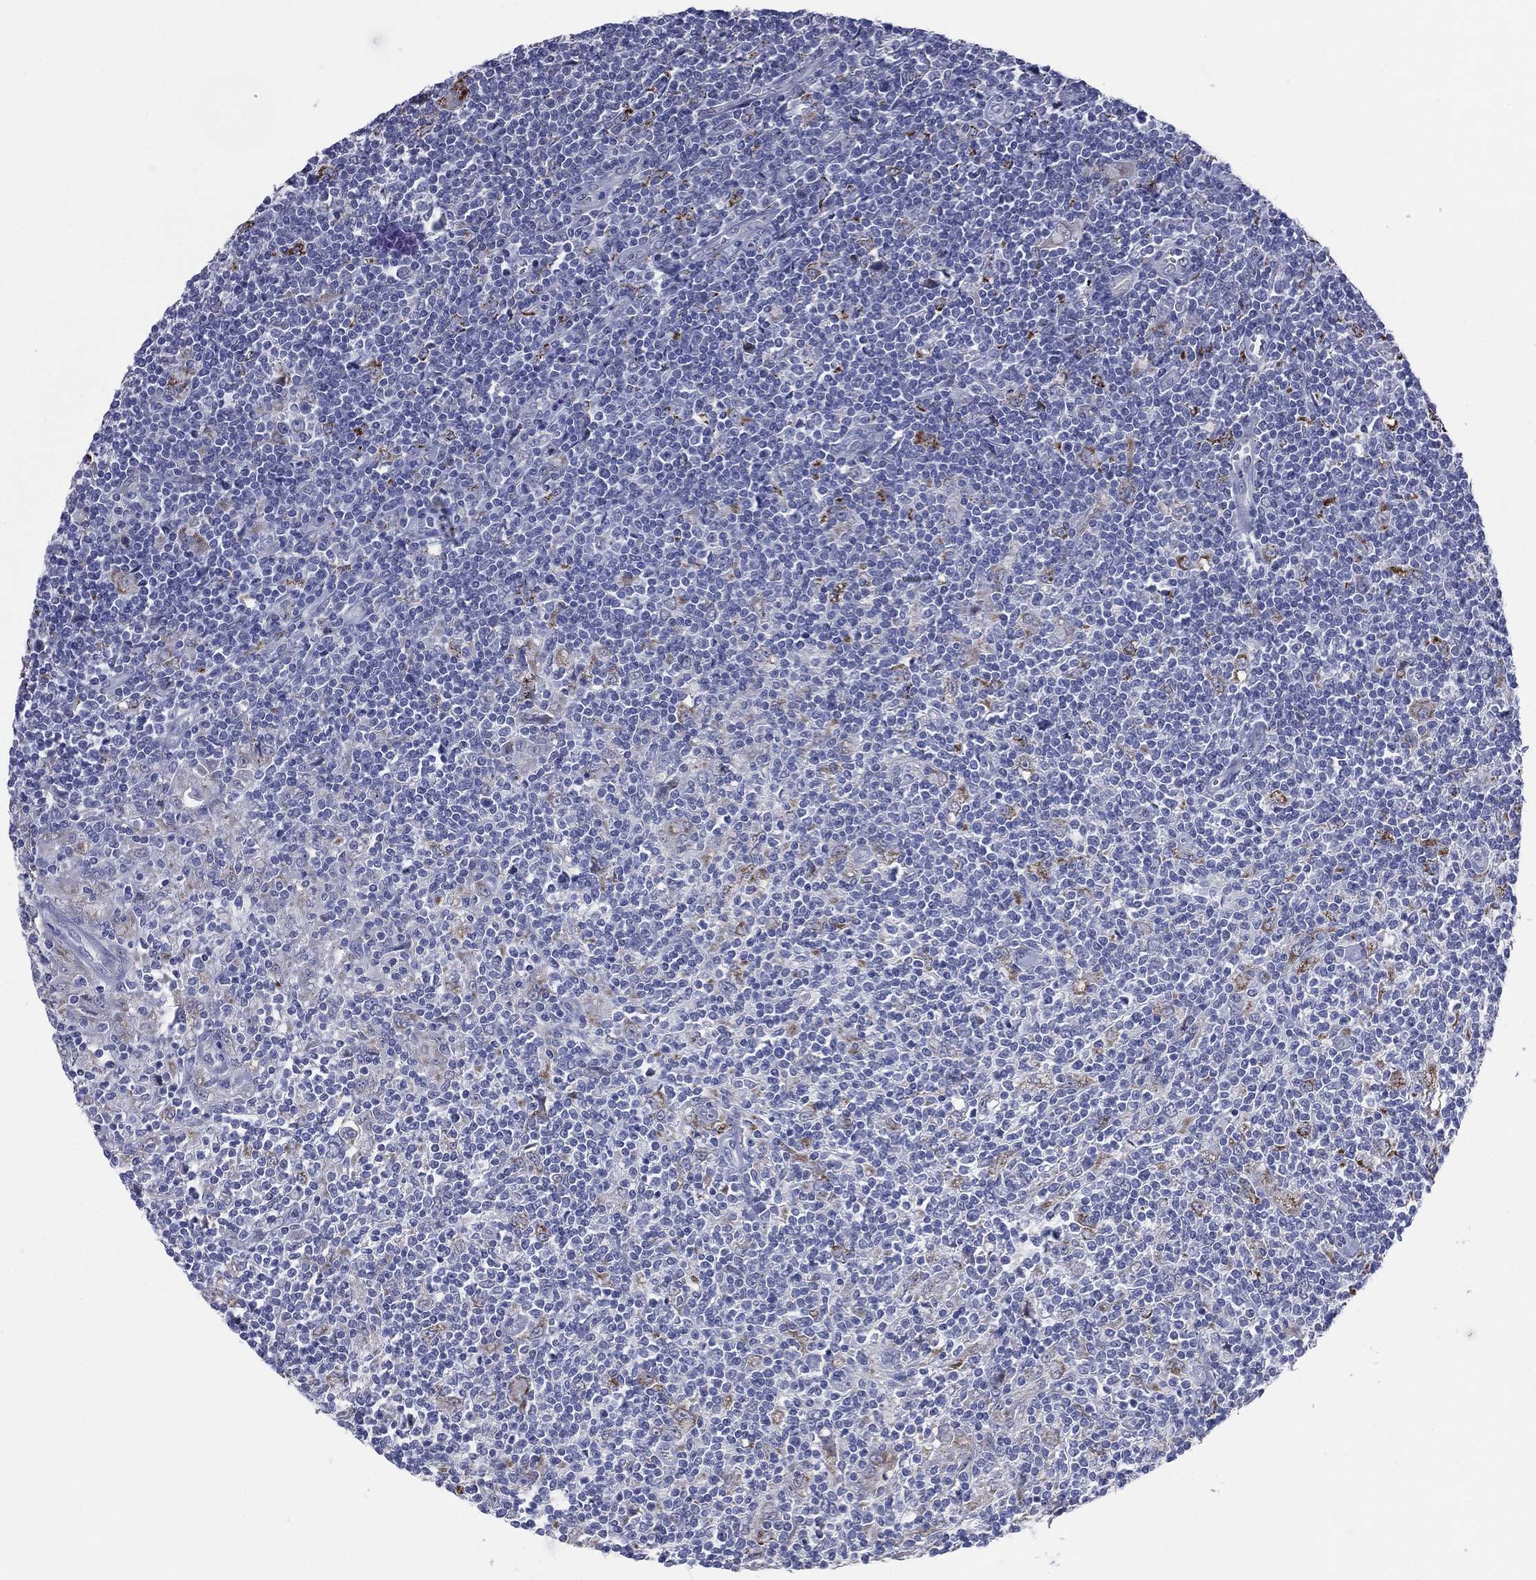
{"staining": {"intensity": "moderate", "quantity": "<25%", "location": "cytoplasmic/membranous"}, "tissue": "lymphoma", "cell_type": "Tumor cells", "image_type": "cancer", "snomed": [{"axis": "morphology", "description": "Hodgkin's disease, NOS"}, {"axis": "topography", "description": "Lymph node"}], "caption": "IHC staining of Hodgkin's disease, which shows low levels of moderate cytoplasmic/membranous positivity in approximately <25% of tumor cells indicating moderate cytoplasmic/membranous protein staining. The staining was performed using DAB (brown) for protein detection and nuclei were counterstained in hematoxylin (blue).", "gene": "AKAP3", "patient": {"sex": "male", "age": 40}}